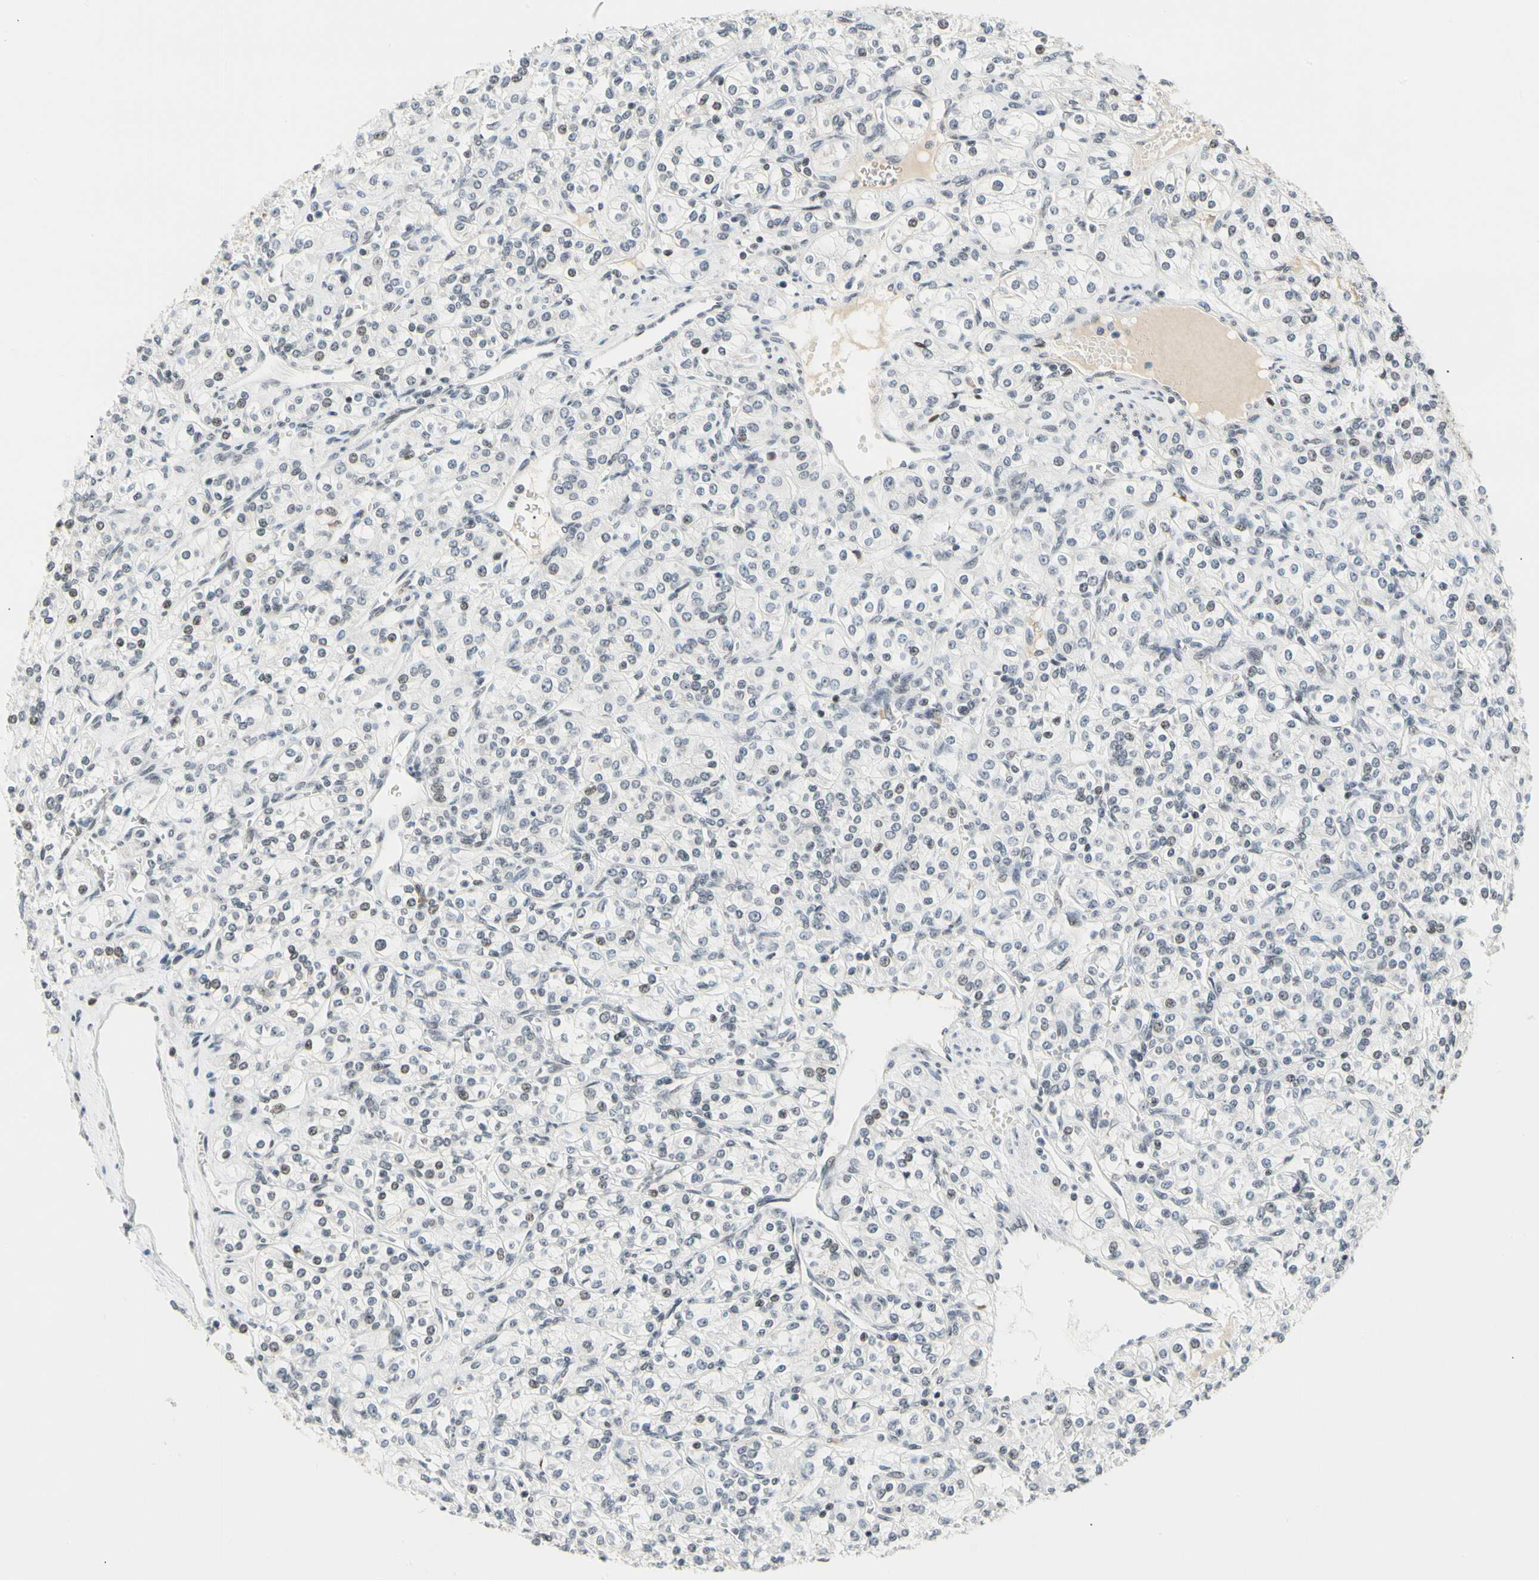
{"staining": {"intensity": "negative", "quantity": "none", "location": "none"}, "tissue": "renal cancer", "cell_type": "Tumor cells", "image_type": "cancer", "snomed": [{"axis": "morphology", "description": "Adenocarcinoma, NOS"}, {"axis": "topography", "description": "Kidney"}], "caption": "The micrograph demonstrates no significant positivity in tumor cells of renal cancer (adenocarcinoma). (Stains: DAB (3,3'-diaminobenzidine) IHC with hematoxylin counter stain, Microscopy: brightfield microscopy at high magnification).", "gene": "ZSCAN16", "patient": {"sex": "male", "age": 77}}